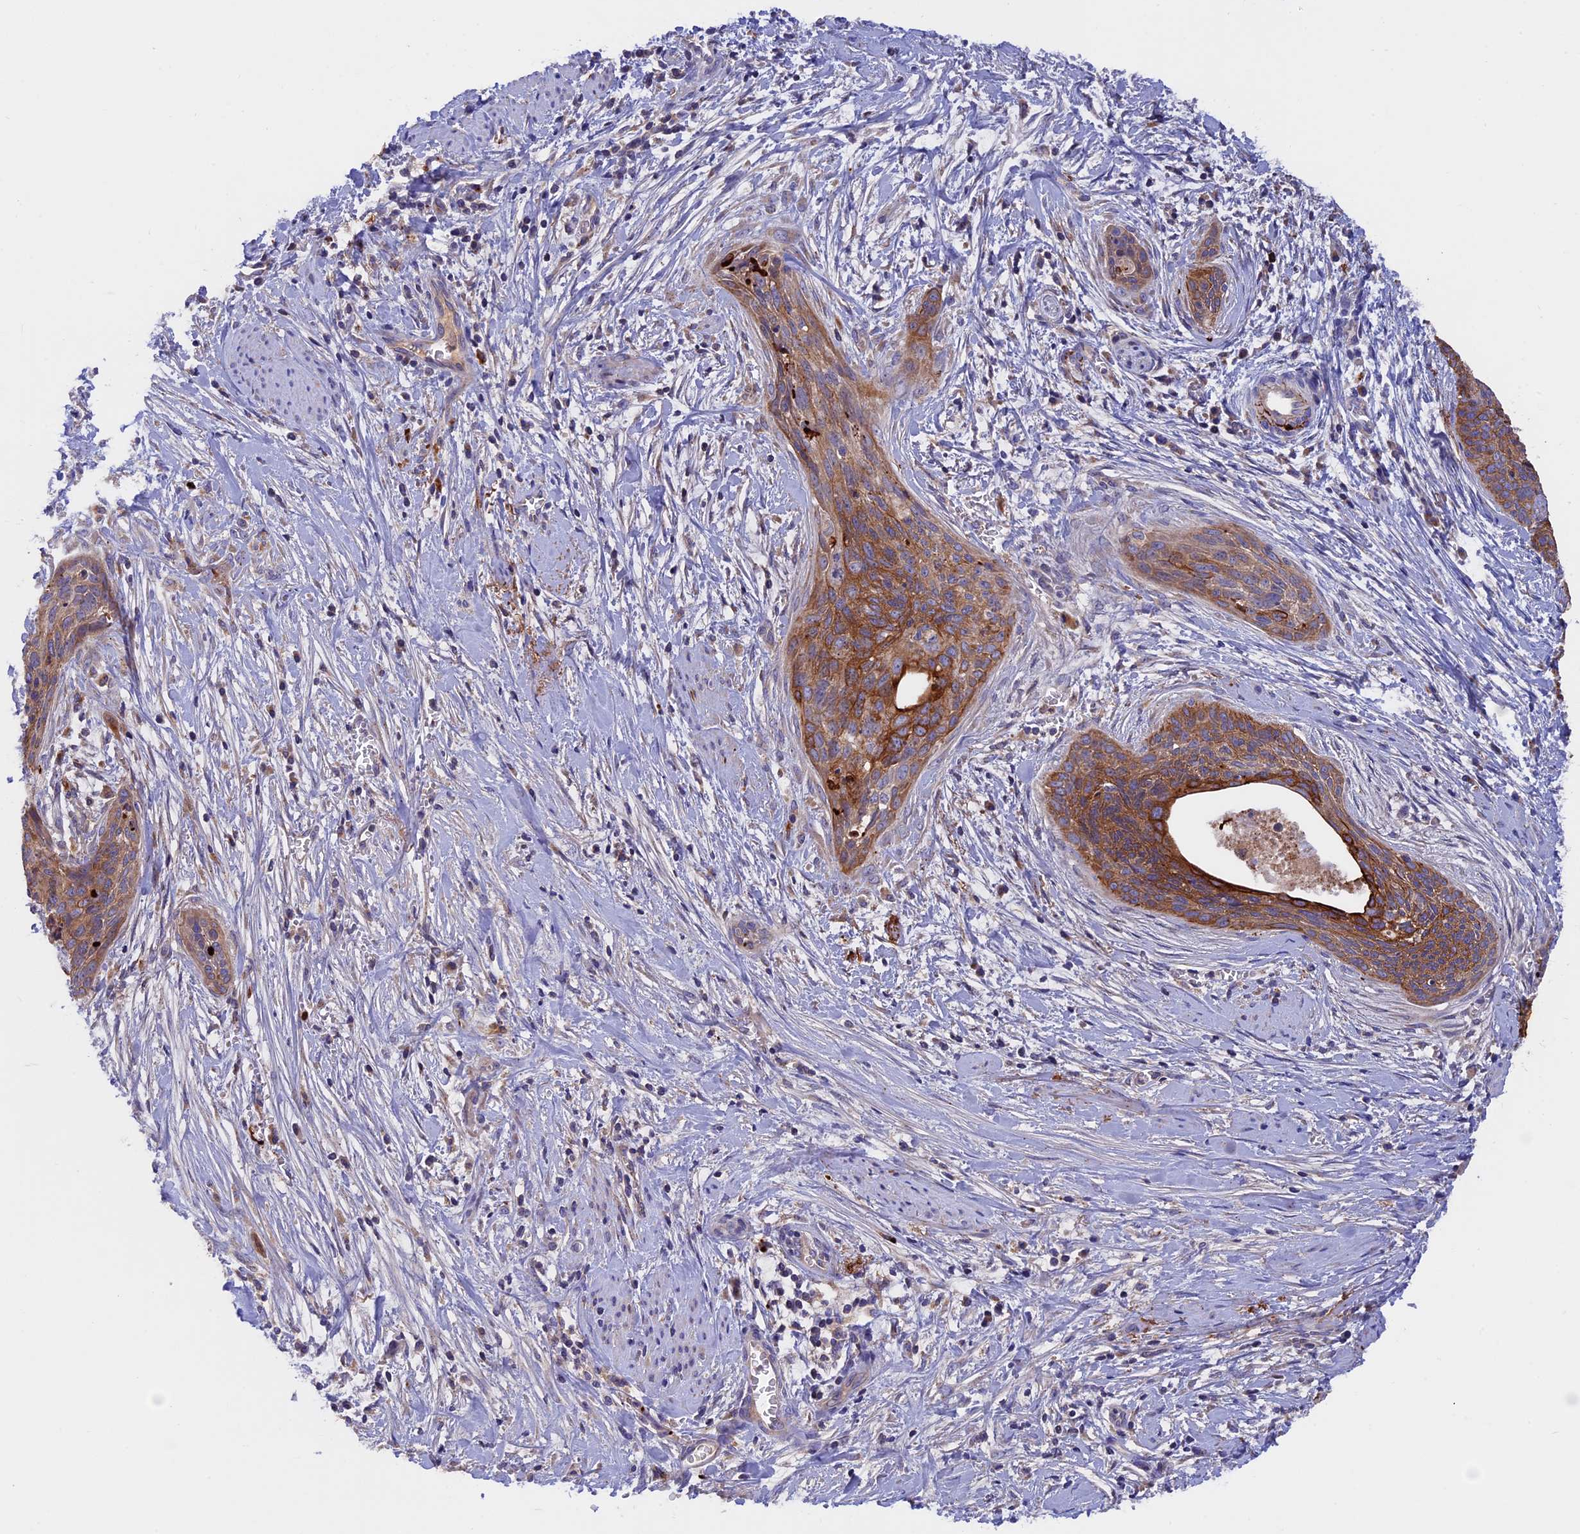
{"staining": {"intensity": "moderate", "quantity": ">75%", "location": "cytoplasmic/membranous"}, "tissue": "cervical cancer", "cell_type": "Tumor cells", "image_type": "cancer", "snomed": [{"axis": "morphology", "description": "Squamous cell carcinoma, NOS"}, {"axis": "topography", "description": "Cervix"}], "caption": "A brown stain highlights moderate cytoplasmic/membranous staining of a protein in human squamous cell carcinoma (cervical) tumor cells.", "gene": "PTPN9", "patient": {"sex": "female", "age": 55}}